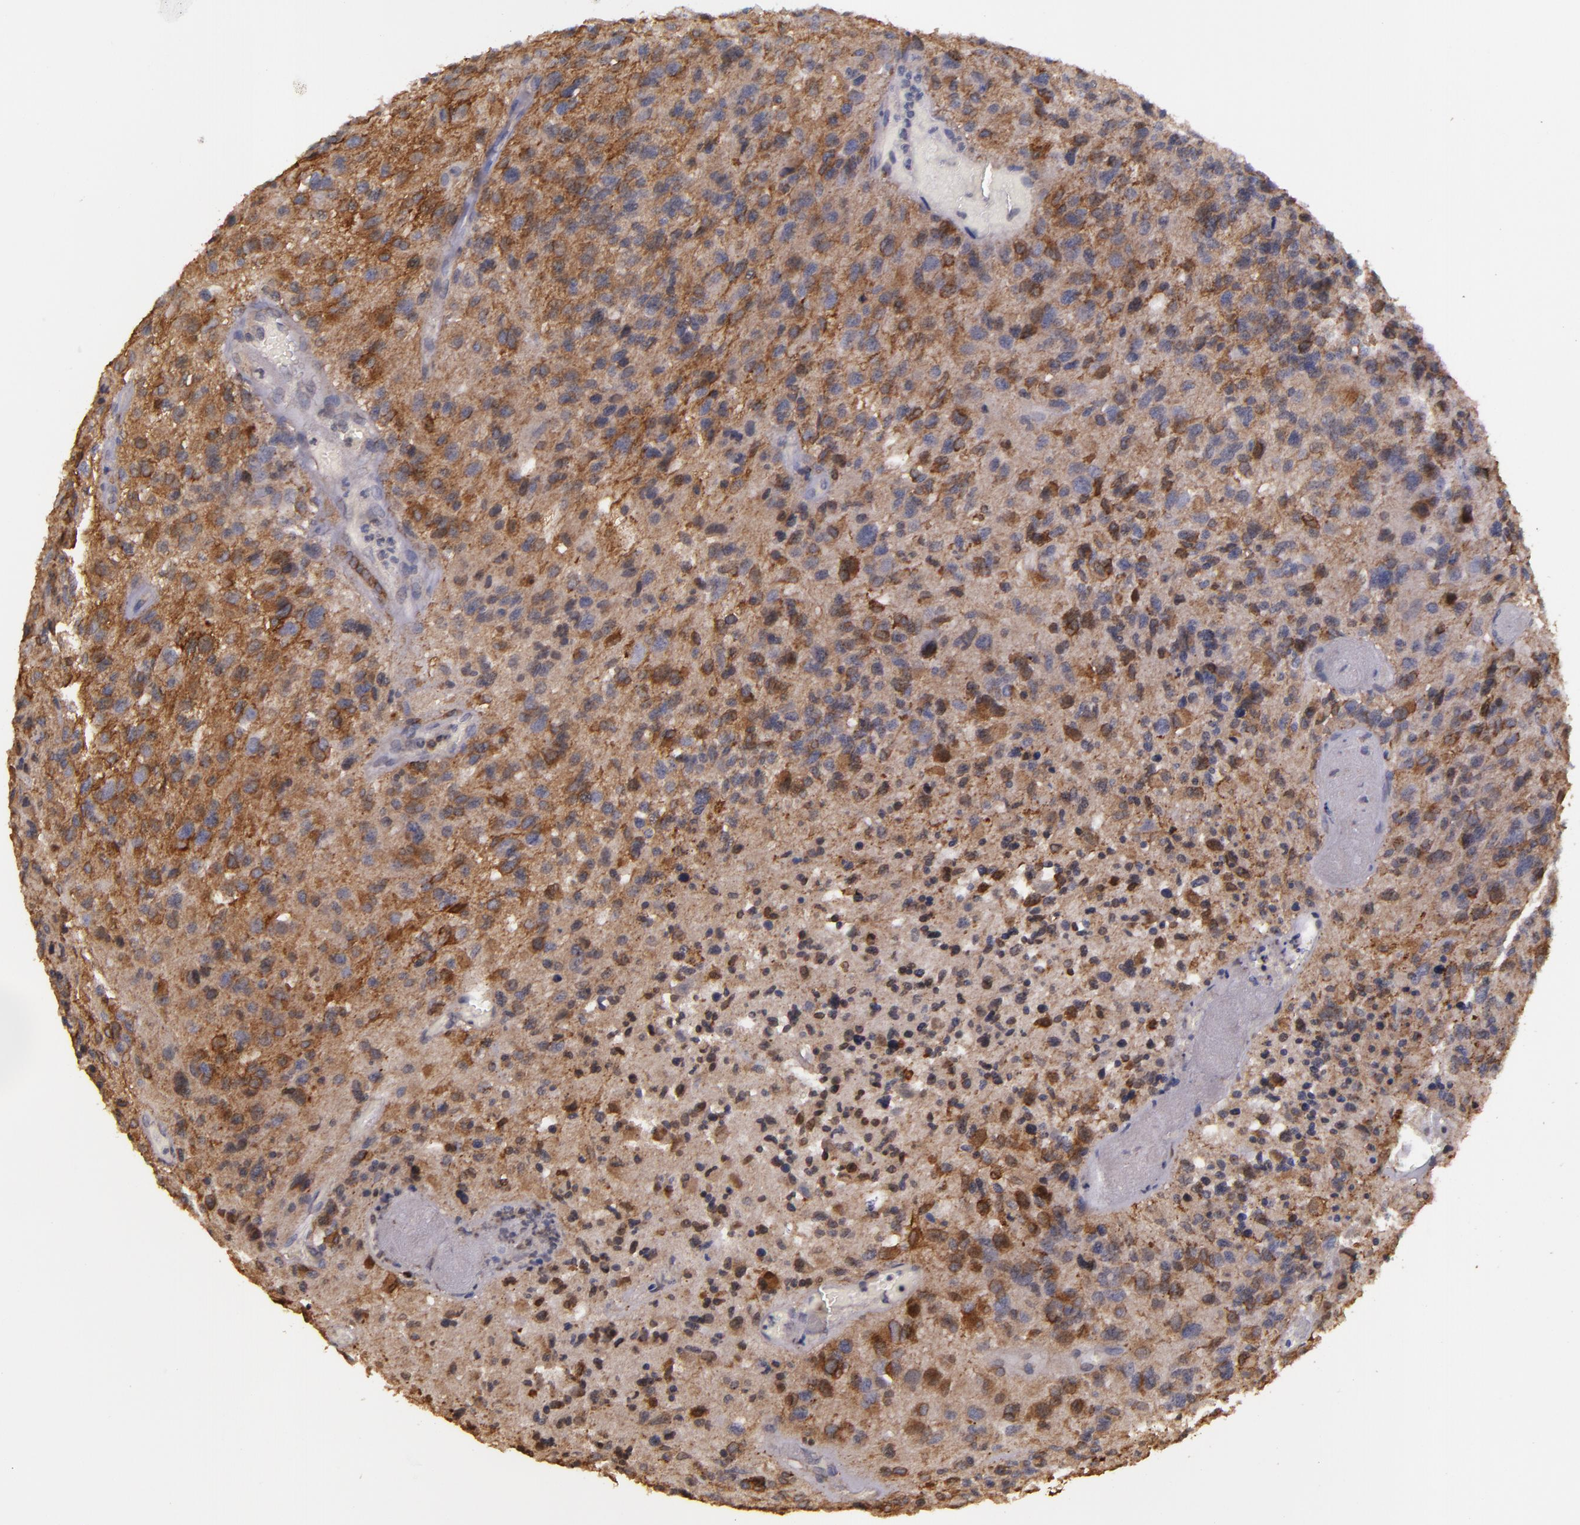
{"staining": {"intensity": "strong", "quantity": ">75%", "location": "cytoplasmic/membranous"}, "tissue": "glioma", "cell_type": "Tumor cells", "image_type": "cancer", "snomed": [{"axis": "morphology", "description": "Glioma, malignant, High grade"}, {"axis": "topography", "description": "Brain"}], "caption": "An image of glioma stained for a protein displays strong cytoplasmic/membranous brown staining in tumor cells. Nuclei are stained in blue.", "gene": "SLC9A3R1", "patient": {"sex": "male", "age": 69}}